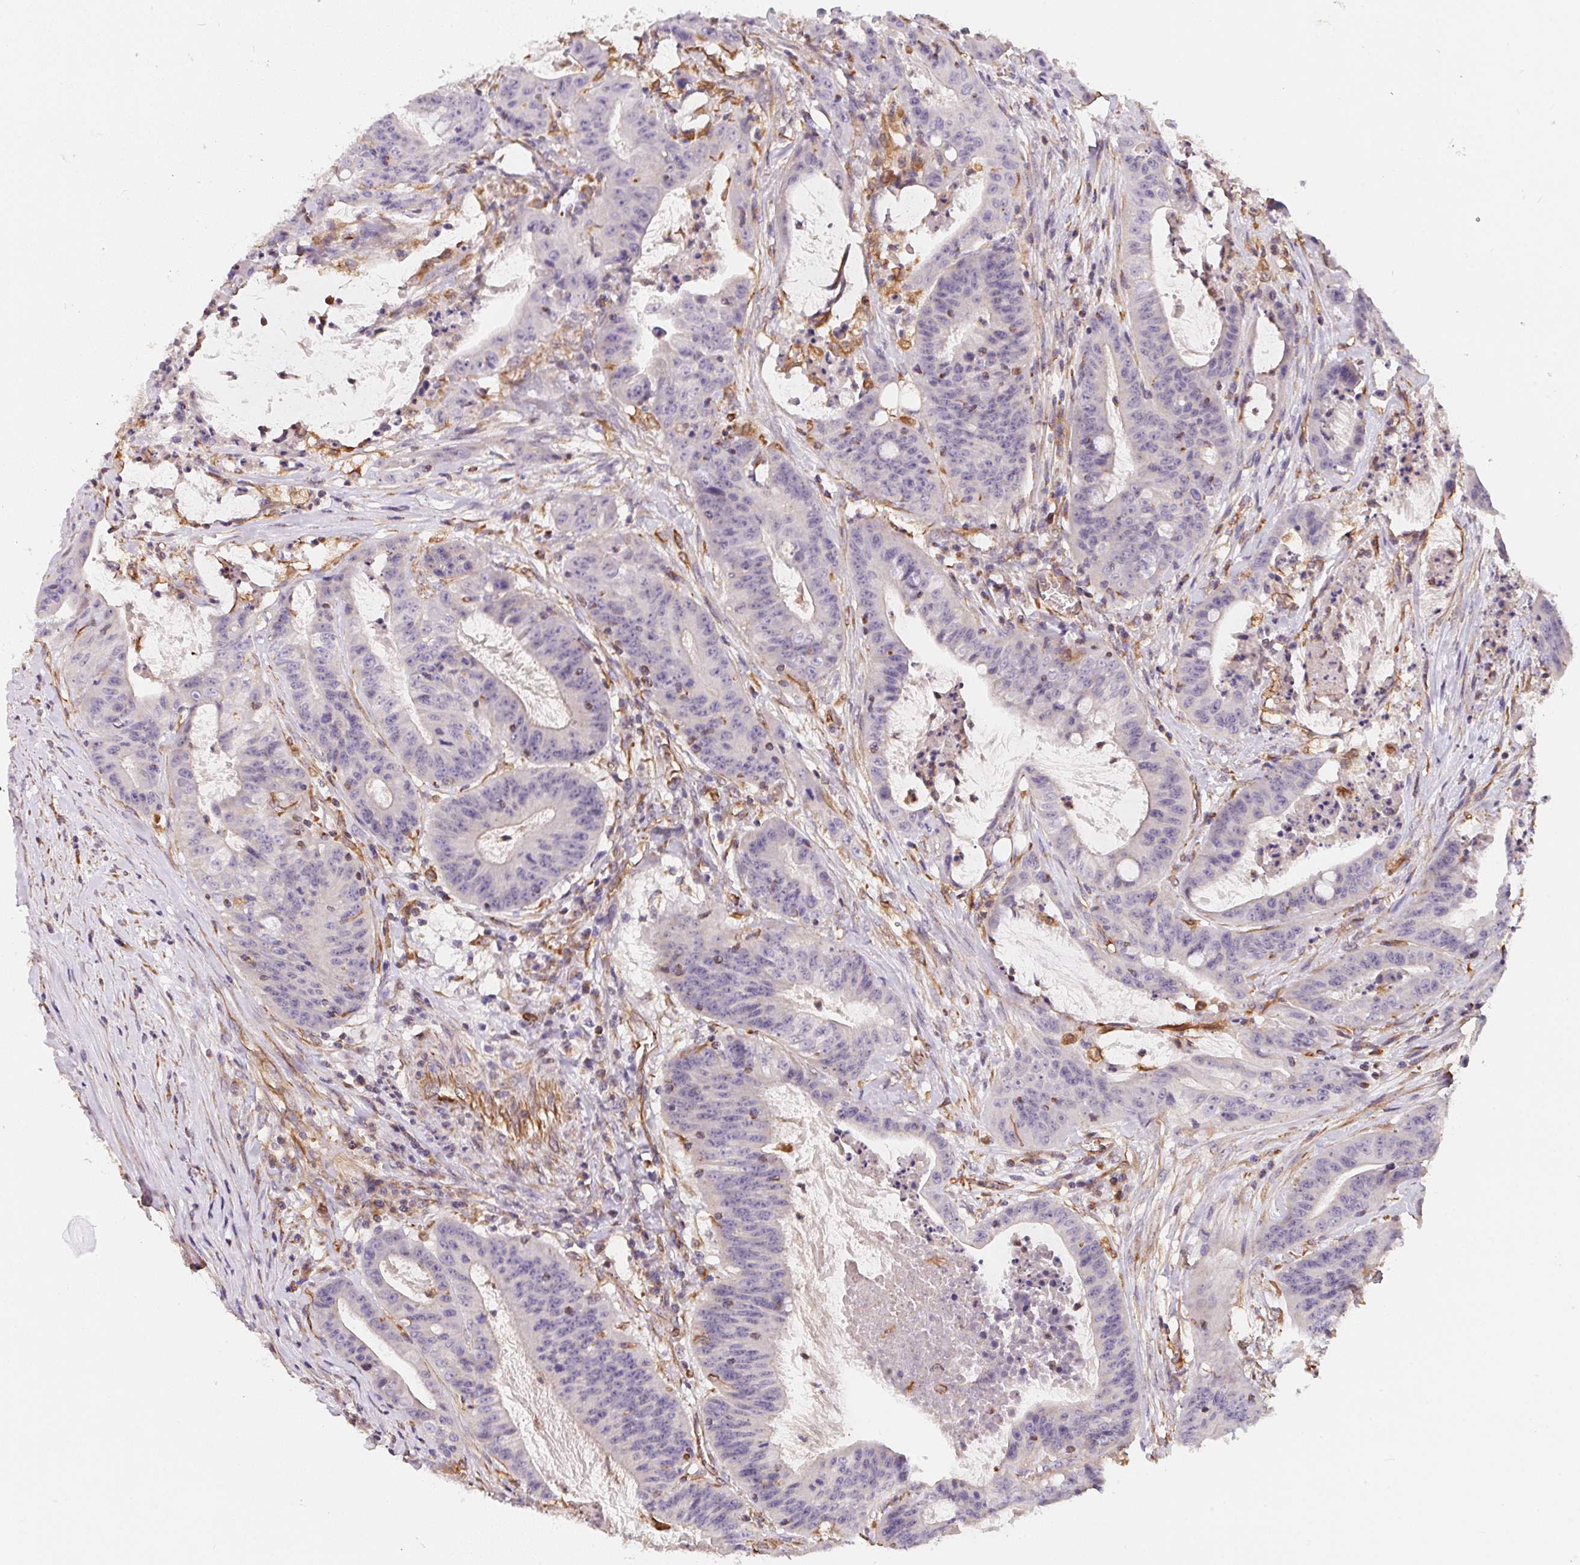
{"staining": {"intensity": "negative", "quantity": "none", "location": "none"}, "tissue": "colorectal cancer", "cell_type": "Tumor cells", "image_type": "cancer", "snomed": [{"axis": "morphology", "description": "Adenocarcinoma, NOS"}, {"axis": "topography", "description": "Colon"}], "caption": "This image is of adenocarcinoma (colorectal) stained with immunohistochemistry (IHC) to label a protein in brown with the nuclei are counter-stained blue. There is no positivity in tumor cells.", "gene": "TBKBP1", "patient": {"sex": "male", "age": 33}}